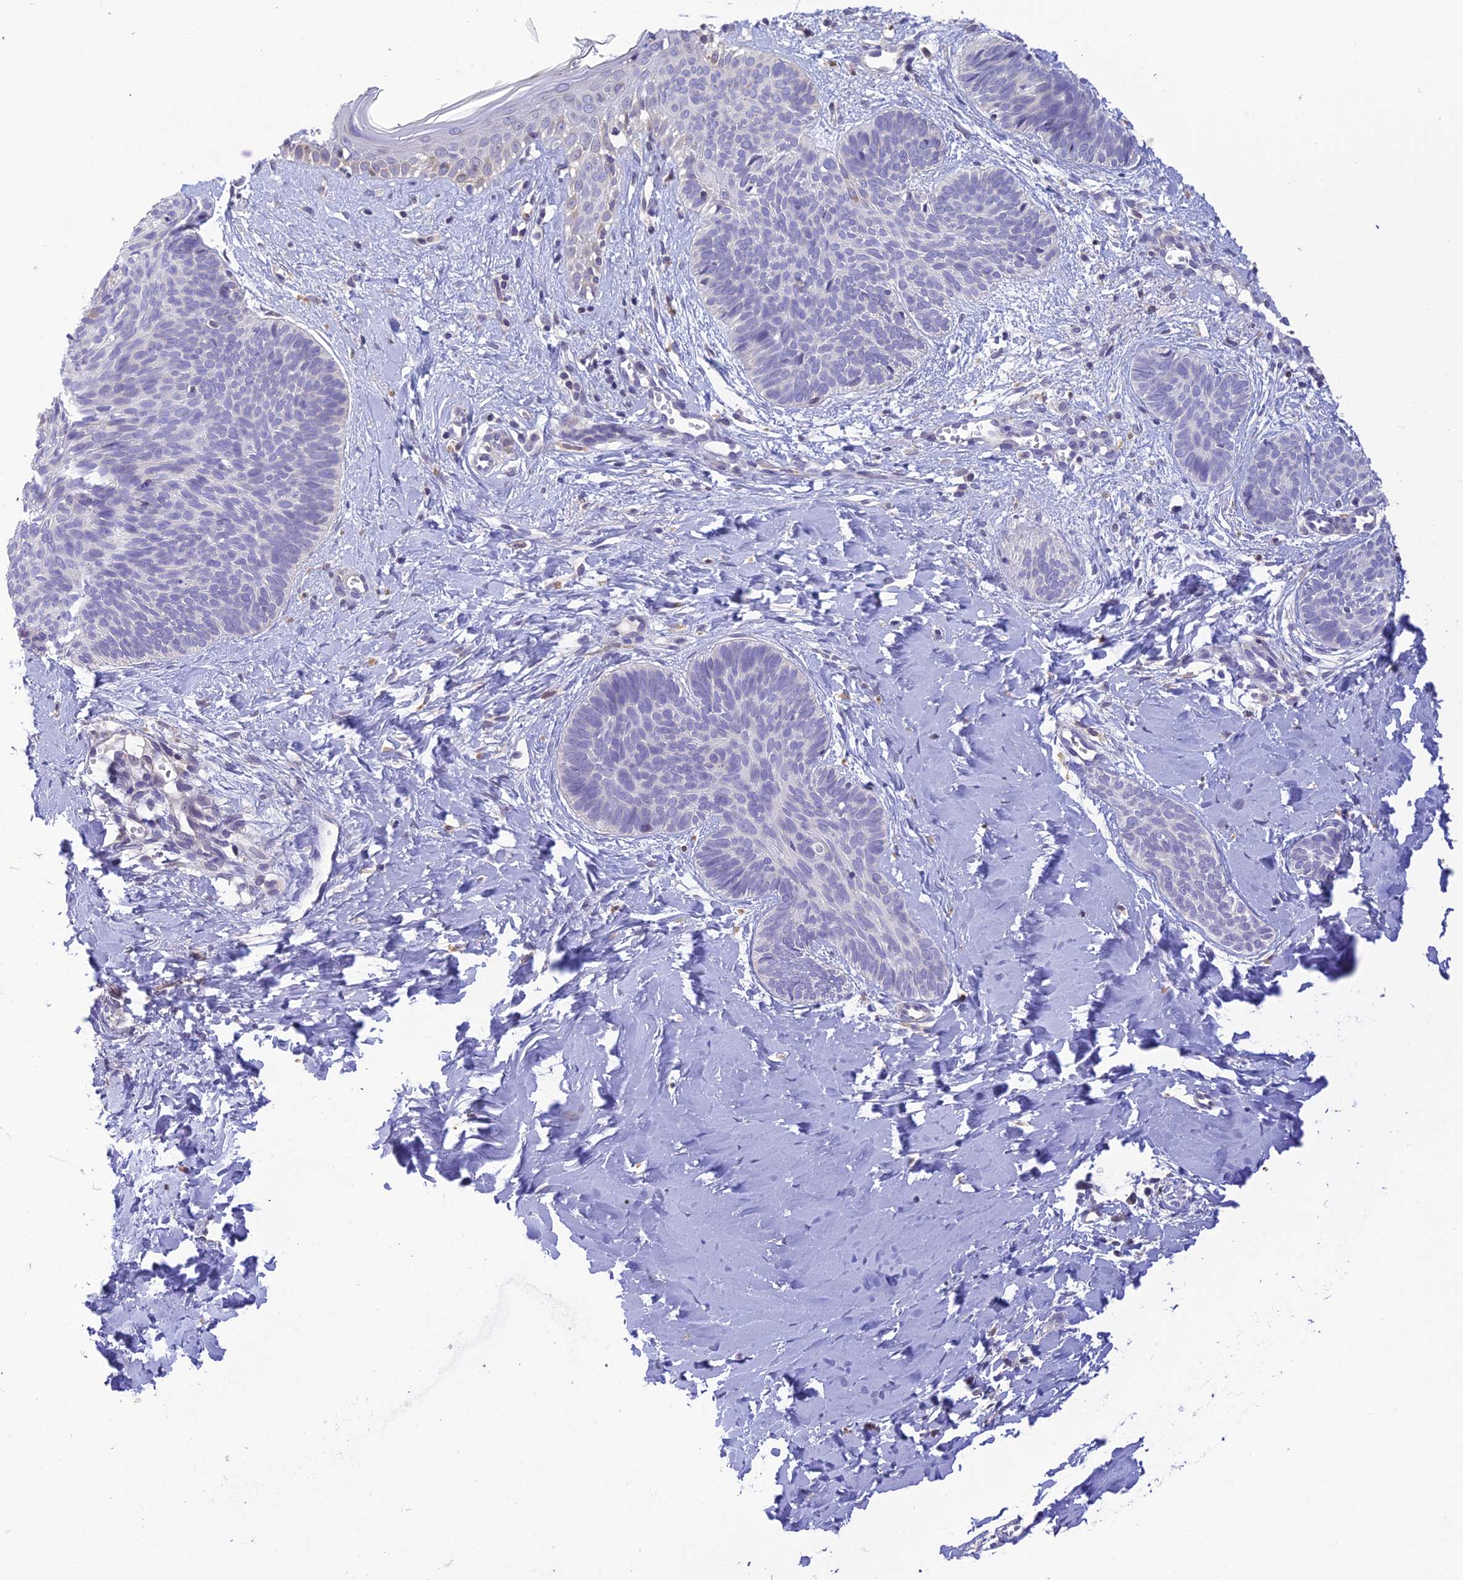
{"staining": {"intensity": "negative", "quantity": "none", "location": "none"}, "tissue": "skin cancer", "cell_type": "Tumor cells", "image_type": "cancer", "snomed": [{"axis": "morphology", "description": "Basal cell carcinoma"}, {"axis": "topography", "description": "Skin"}], "caption": "Tumor cells show no significant protein positivity in skin cancer (basal cell carcinoma).", "gene": "BMT2", "patient": {"sex": "female", "age": 81}}